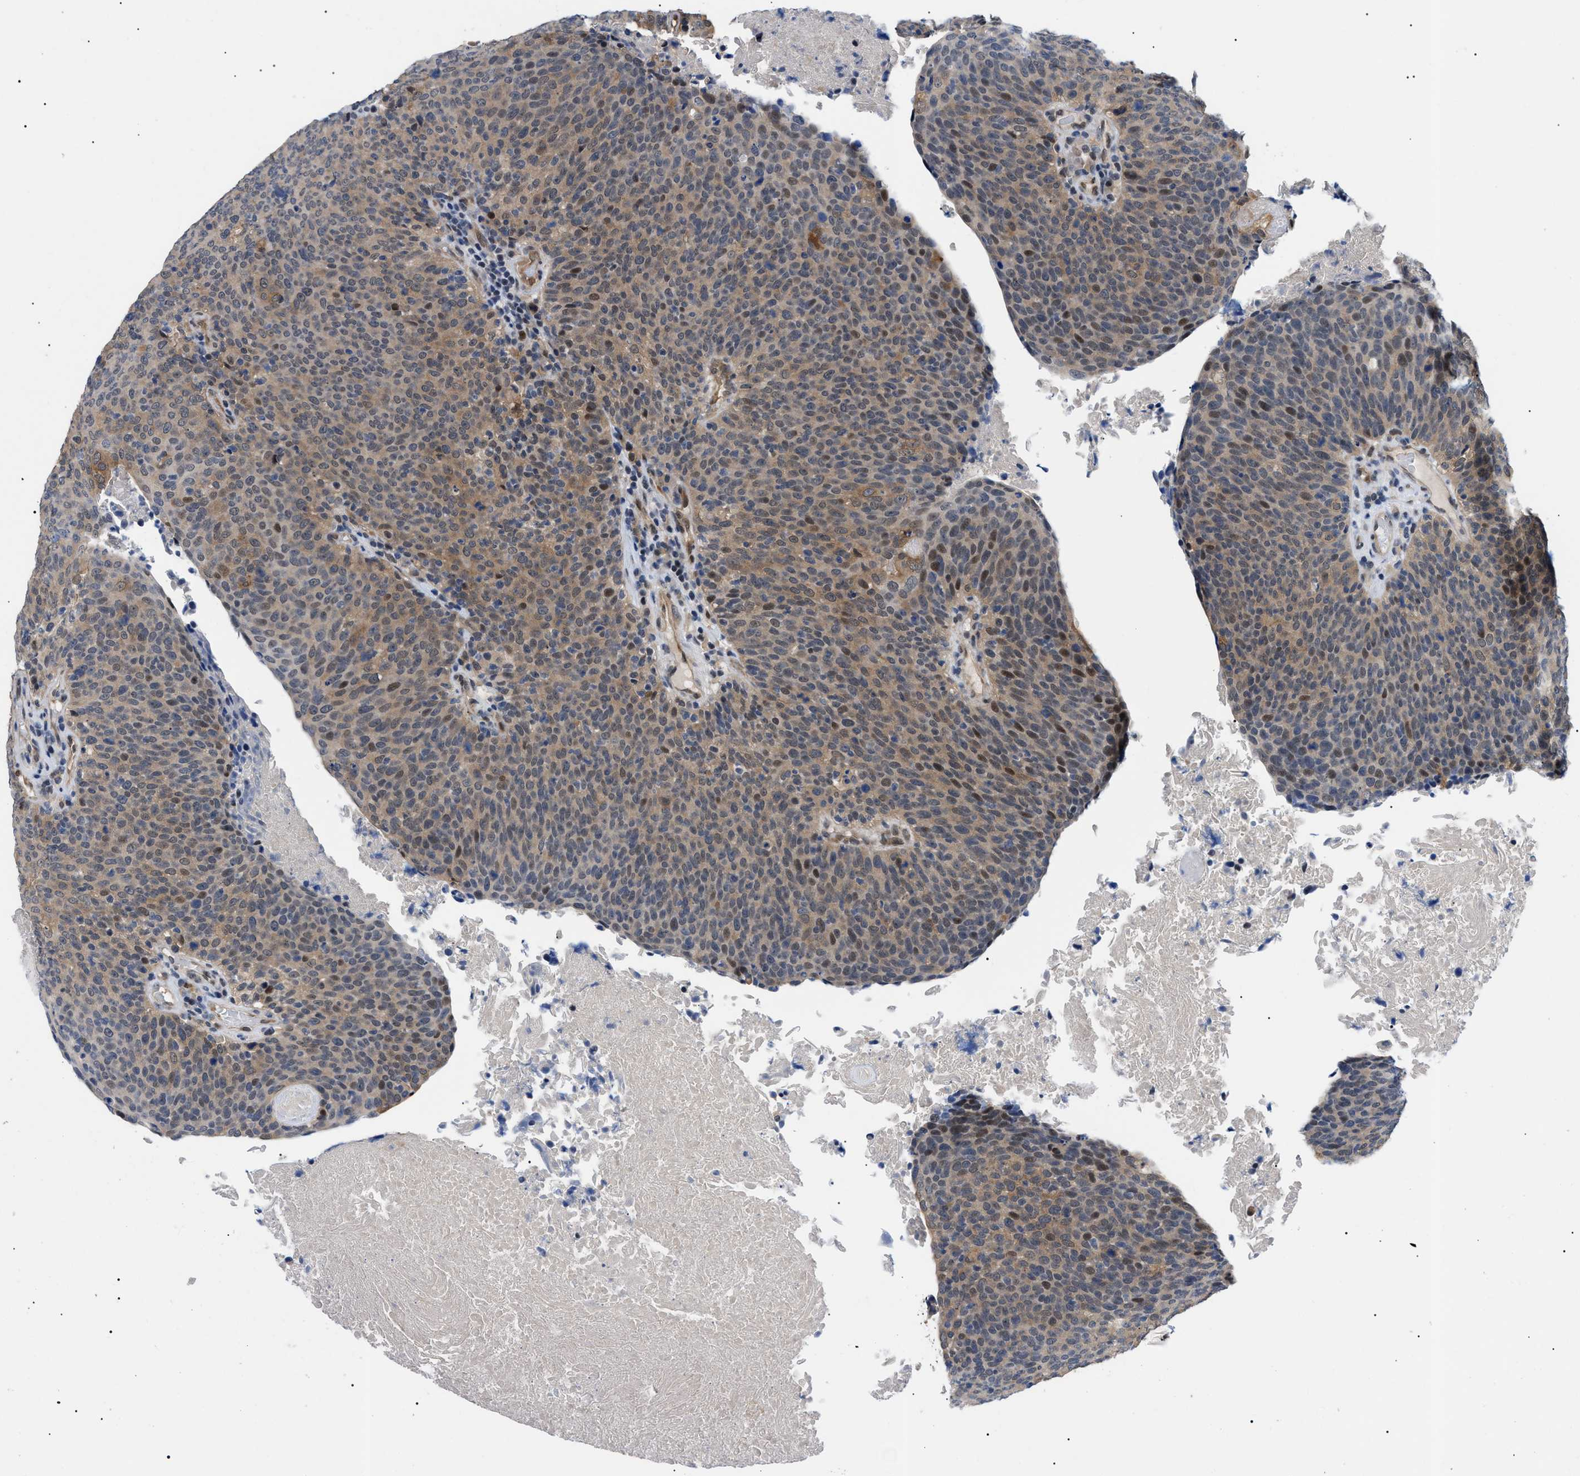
{"staining": {"intensity": "moderate", "quantity": ">75%", "location": "cytoplasmic/membranous,nuclear"}, "tissue": "head and neck cancer", "cell_type": "Tumor cells", "image_type": "cancer", "snomed": [{"axis": "morphology", "description": "Squamous cell carcinoma, NOS"}, {"axis": "morphology", "description": "Squamous cell carcinoma, metastatic, NOS"}, {"axis": "topography", "description": "Lymph node"}, {"axis": "topography", "description": "Head-Neck"}], "caption": "Immunohistochemical staining of head and neck squamous cell carcinoma reveals moderate cytoplasmic/membranous and nuclear protein positivity in about >75% of tumor cells.", "gene": "GARRE1", "patient": {"sex": "male", "age": 62}}